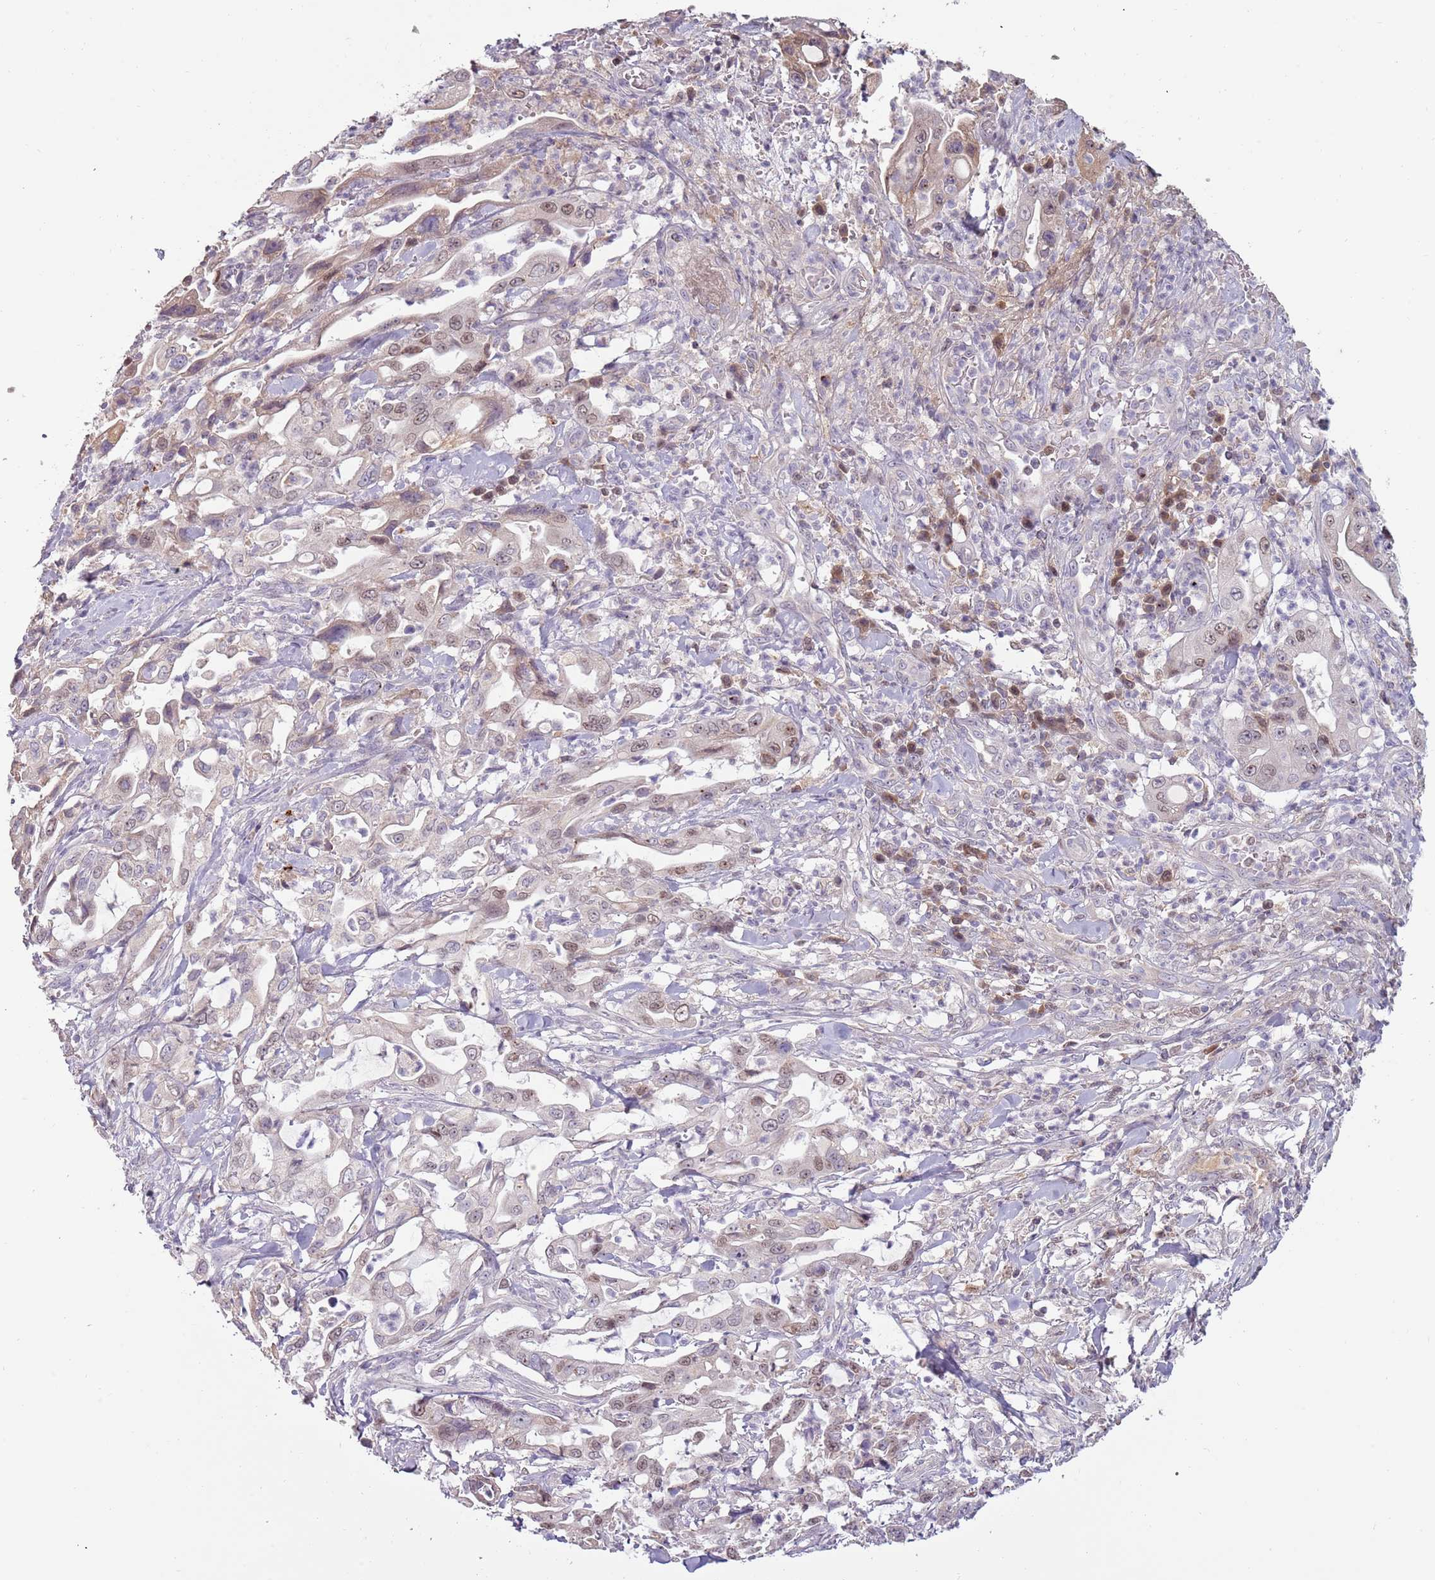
{"staining": {"intensity": "moderate", "quantity": "25%-75%", "location": "nuclear"}, "tissue": "pancreatic cancer", "cell_type": "Tumor cells", "image_type": "cancer", "snomed": [{"axis": "morphology", "description": "Adenocarcinoma, NOS"}, {"axis": "topography", "description": "Pancreas"}], "caption": "The histopathology image exhibits immunohistochemical staining of pancreatic adenocarcinoma. There is moderate nuclear staining is appreciated in approximately 25%-75% of tumor cells. (DAB IHC with brightfield microscopy, high magnification).", "gene": "SYS1", "patient": {"sex": "female", "age": 61}}